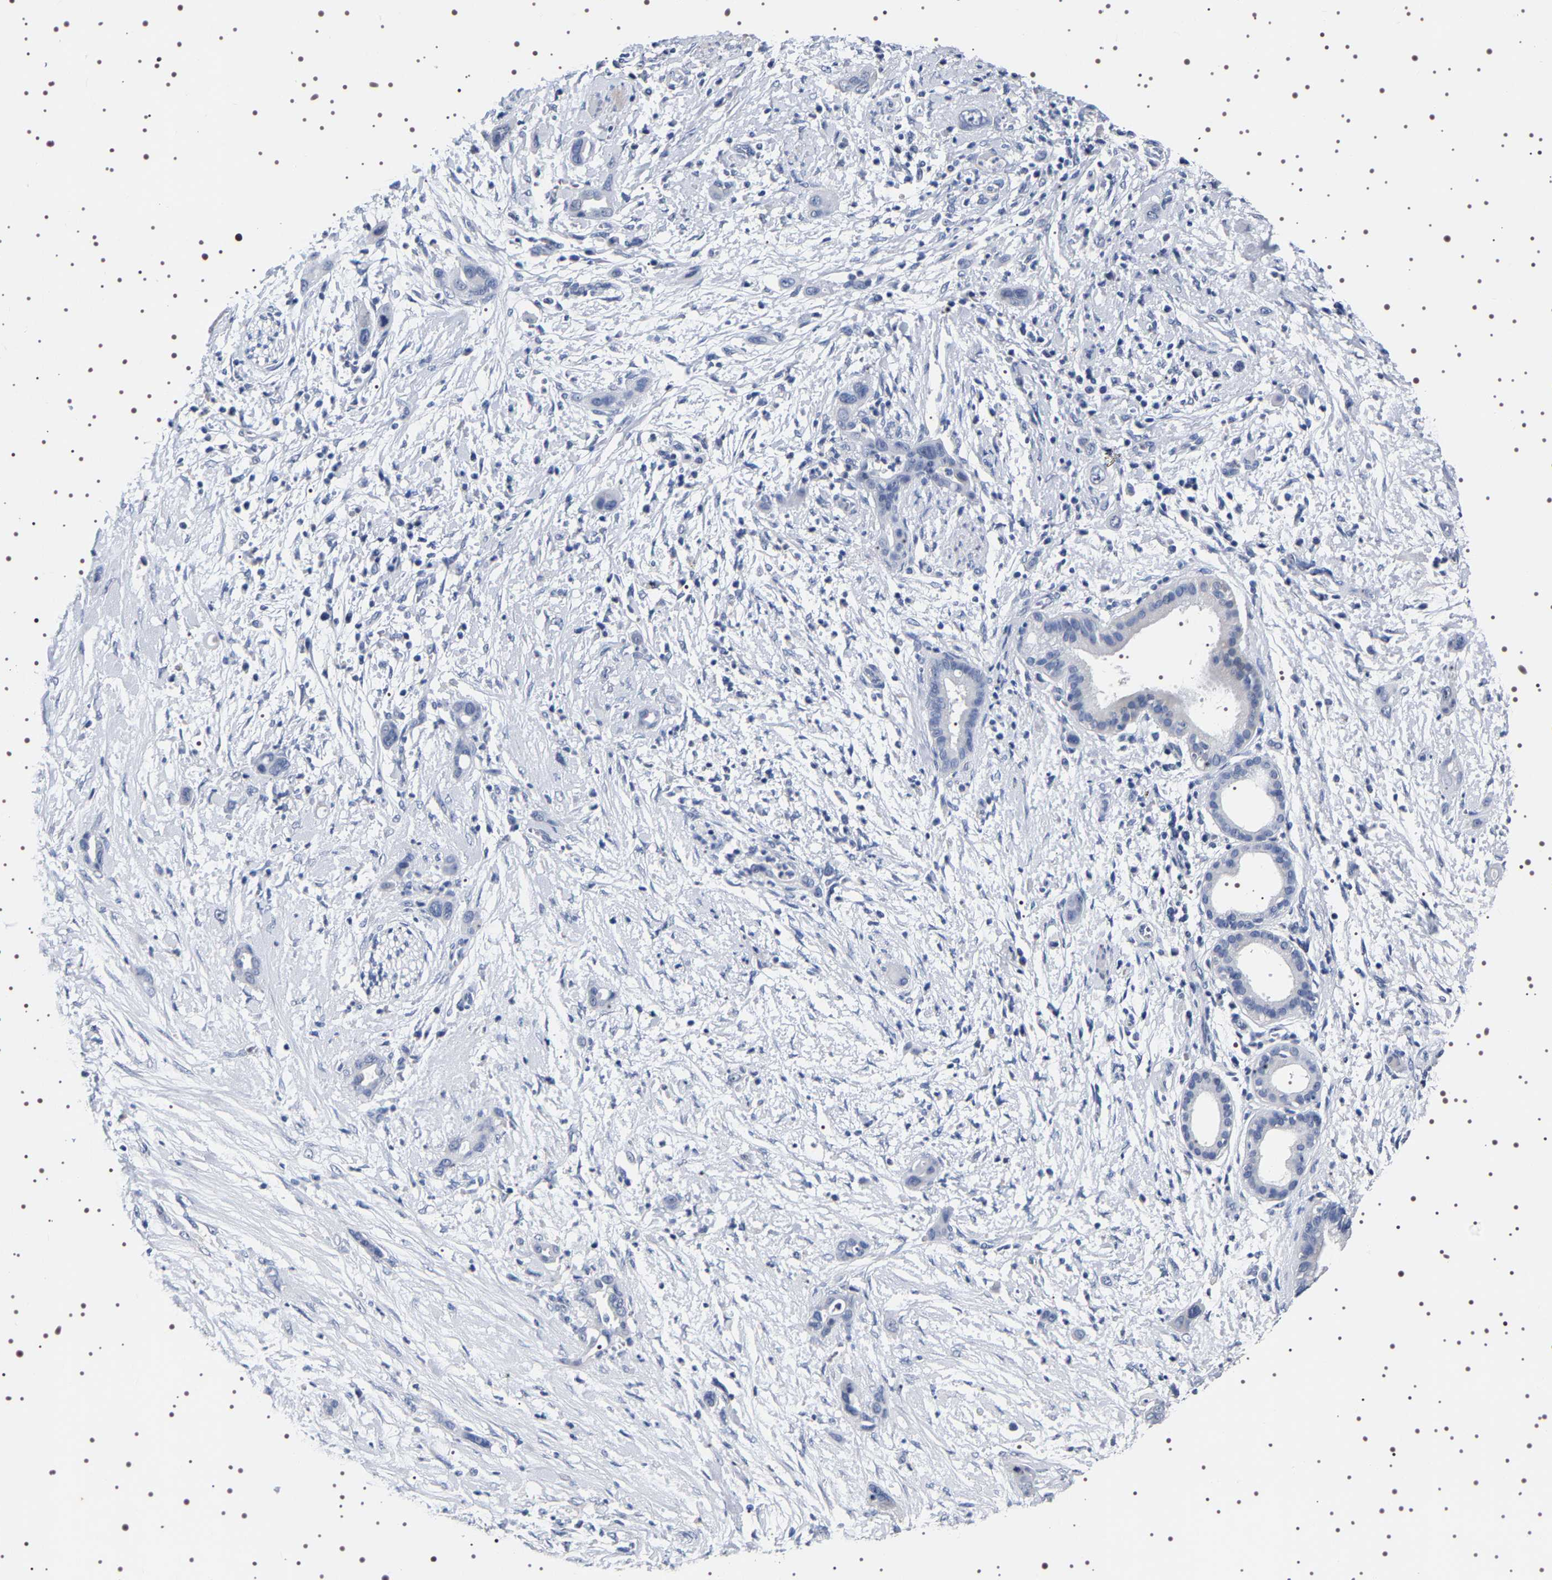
{"staining": {"intensity": "negative", "quantity": "none", "location": "none"}, "tissue": "pancreatic cancer", "cell_type": "Tumor cells", "image_type": "cancer", "snomed": [{"axis": "morphology", "description": "Adenocarcinoma, NOS"}, {"axis": "topography", "description": "Pancreas"}], "caption": "A high-resolution image shows immunohistochemistry staining of adenocarcinoma (pancreatic), which demonstrates no significant positivity in tumor cells.", "gene": "UBQLN3", "patient": {"sex": "male", "age": 59}}